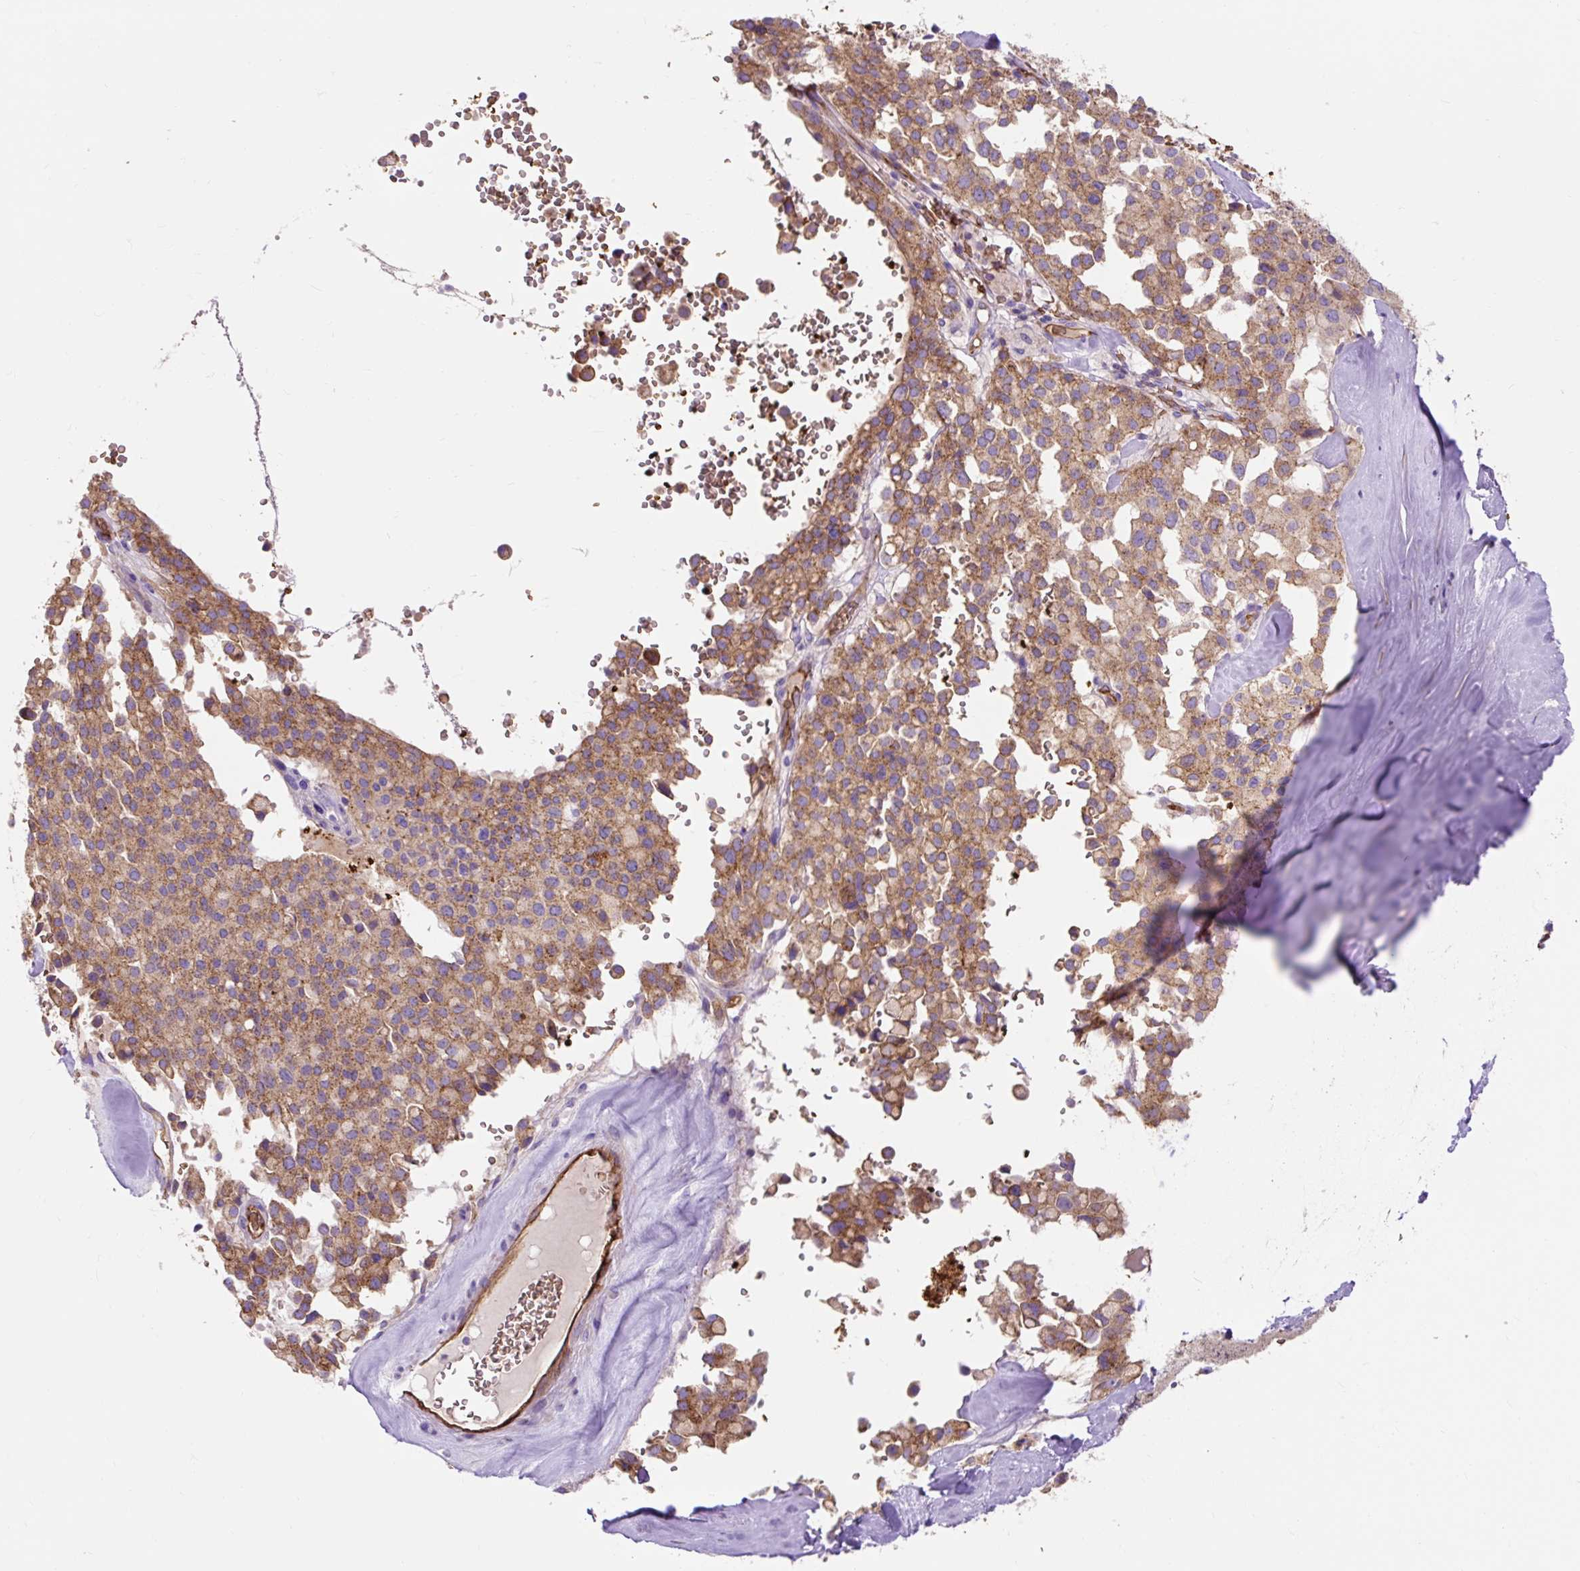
{"staining": {"intensity": "moderate", "quantity": ">75%", "location": "cytoplasmic/membranous"}, "tissue": "pancreatic cancer", "cell_type": "Tumor cells", "image_type": "cancer", "snomed": [{"axis": "morphology", "description": "Adenocarcinoma, NOS"}, {"axis": "topography", "description": "Pancreas"}], "caption": "Immunohistochemical staining of adenocarcinoma (pancreatic) displays medium levels of moderate cytoplasmic/membranous protein staining in about >75% of tumor cells. Using DAB (3,3'-diaminobenzidine) (brown) and hematoxylin (blue) stains, captured at high magnification using brightfield microscopy.", "gene": "HIP1R", "patient": {"sex": "male", "age": 65}}